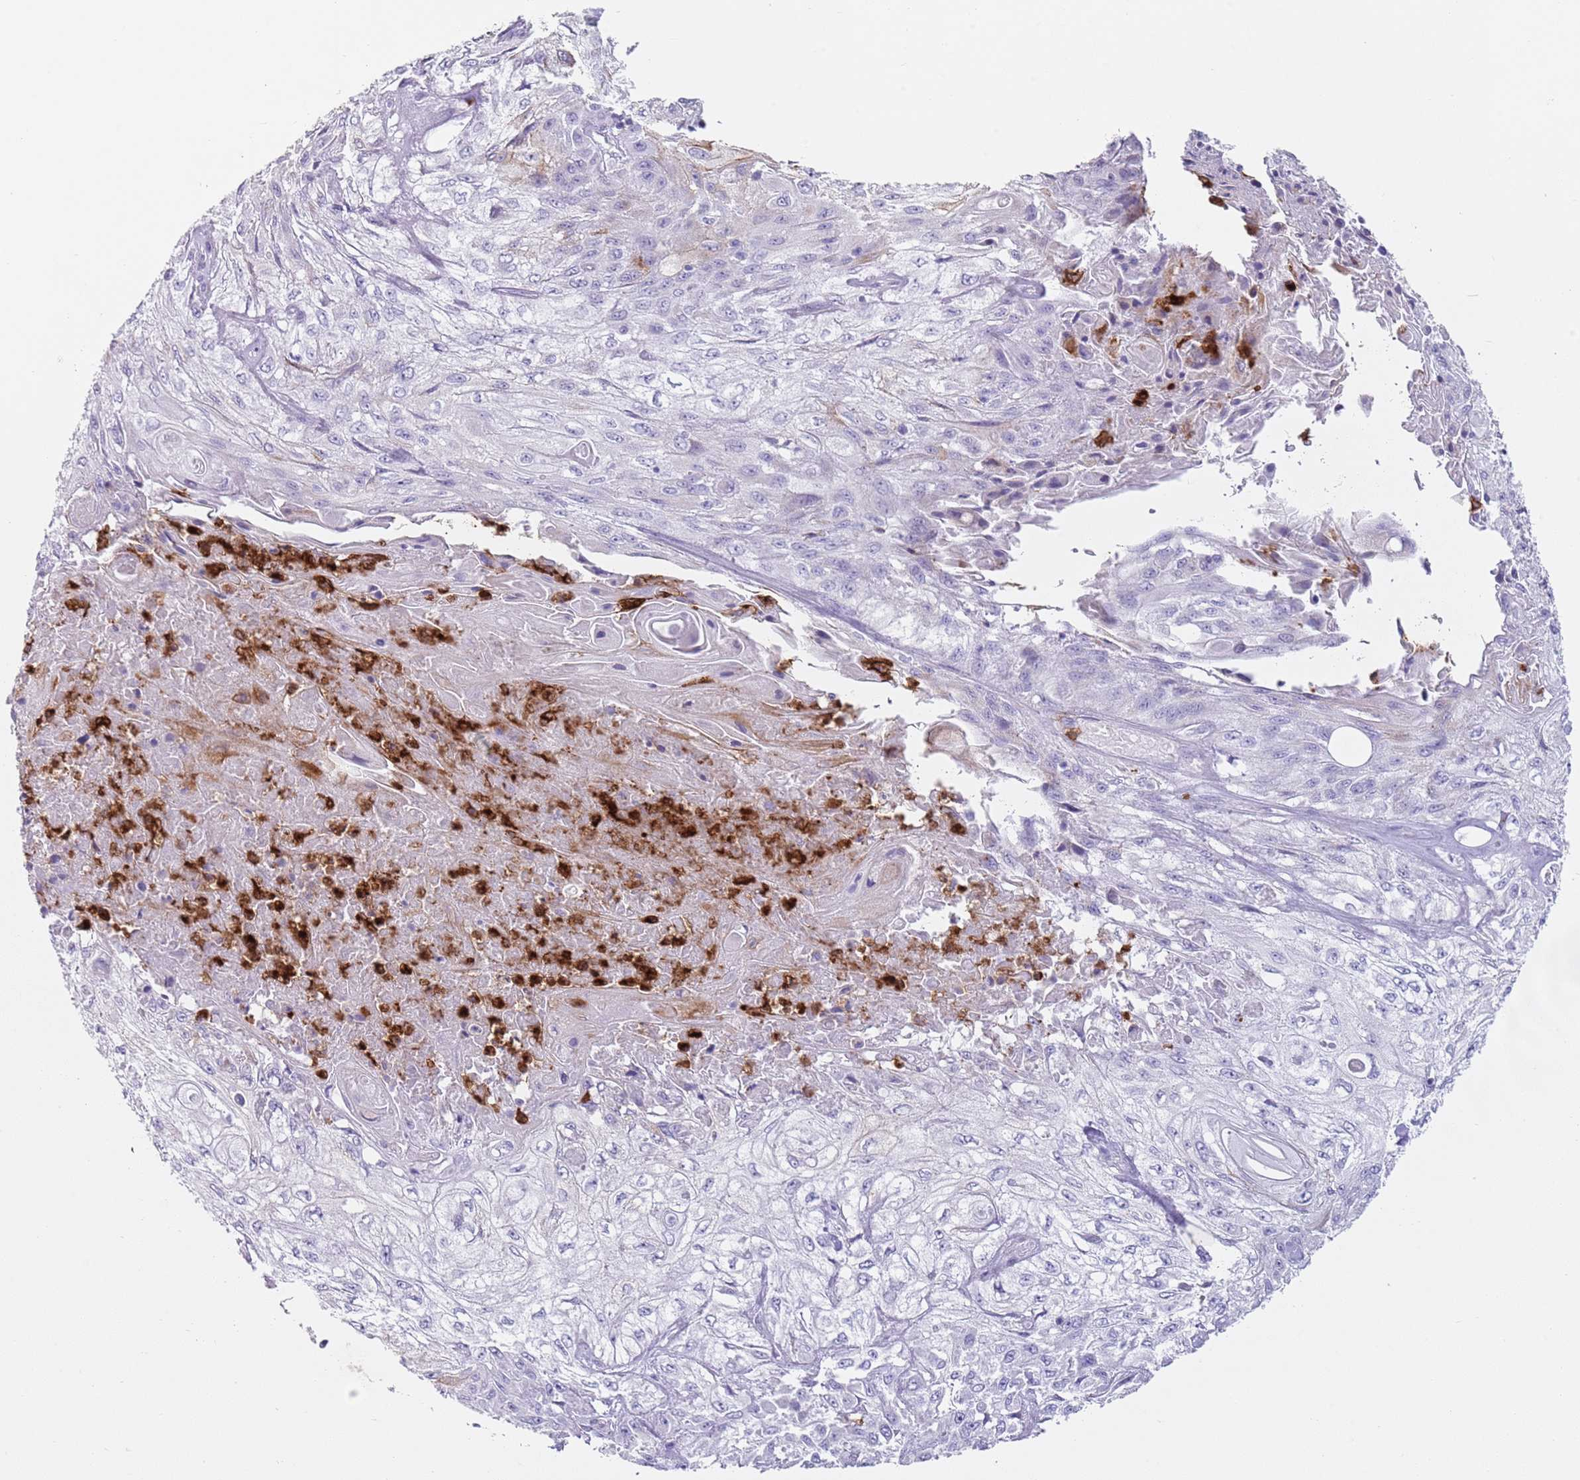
{"staining": {"intensity": "negative", "quantity": "none", "location": "none"}, "tissue": "skin cancer", "cell_type": "Tumor cells", "image_type": "cancer", "snomed": [{"axis": "morphology", "description": "Squamous cell carcinoma, NOS"}, {"axis": "morphology", "description": "Squamous cell carcinoma, metastatic, NOS"}, {"axis": "topography", "description": "Skin"}, {"axis": "topography", "description": "Lymph node"}], "caption": "Tumor cells show no significant expression in skin cancer. (Brightfield microscopy of DAB immunohistochemistry at high magnification).", "gene": "CD177", "patient": {"sex": "male", "age": 75}}